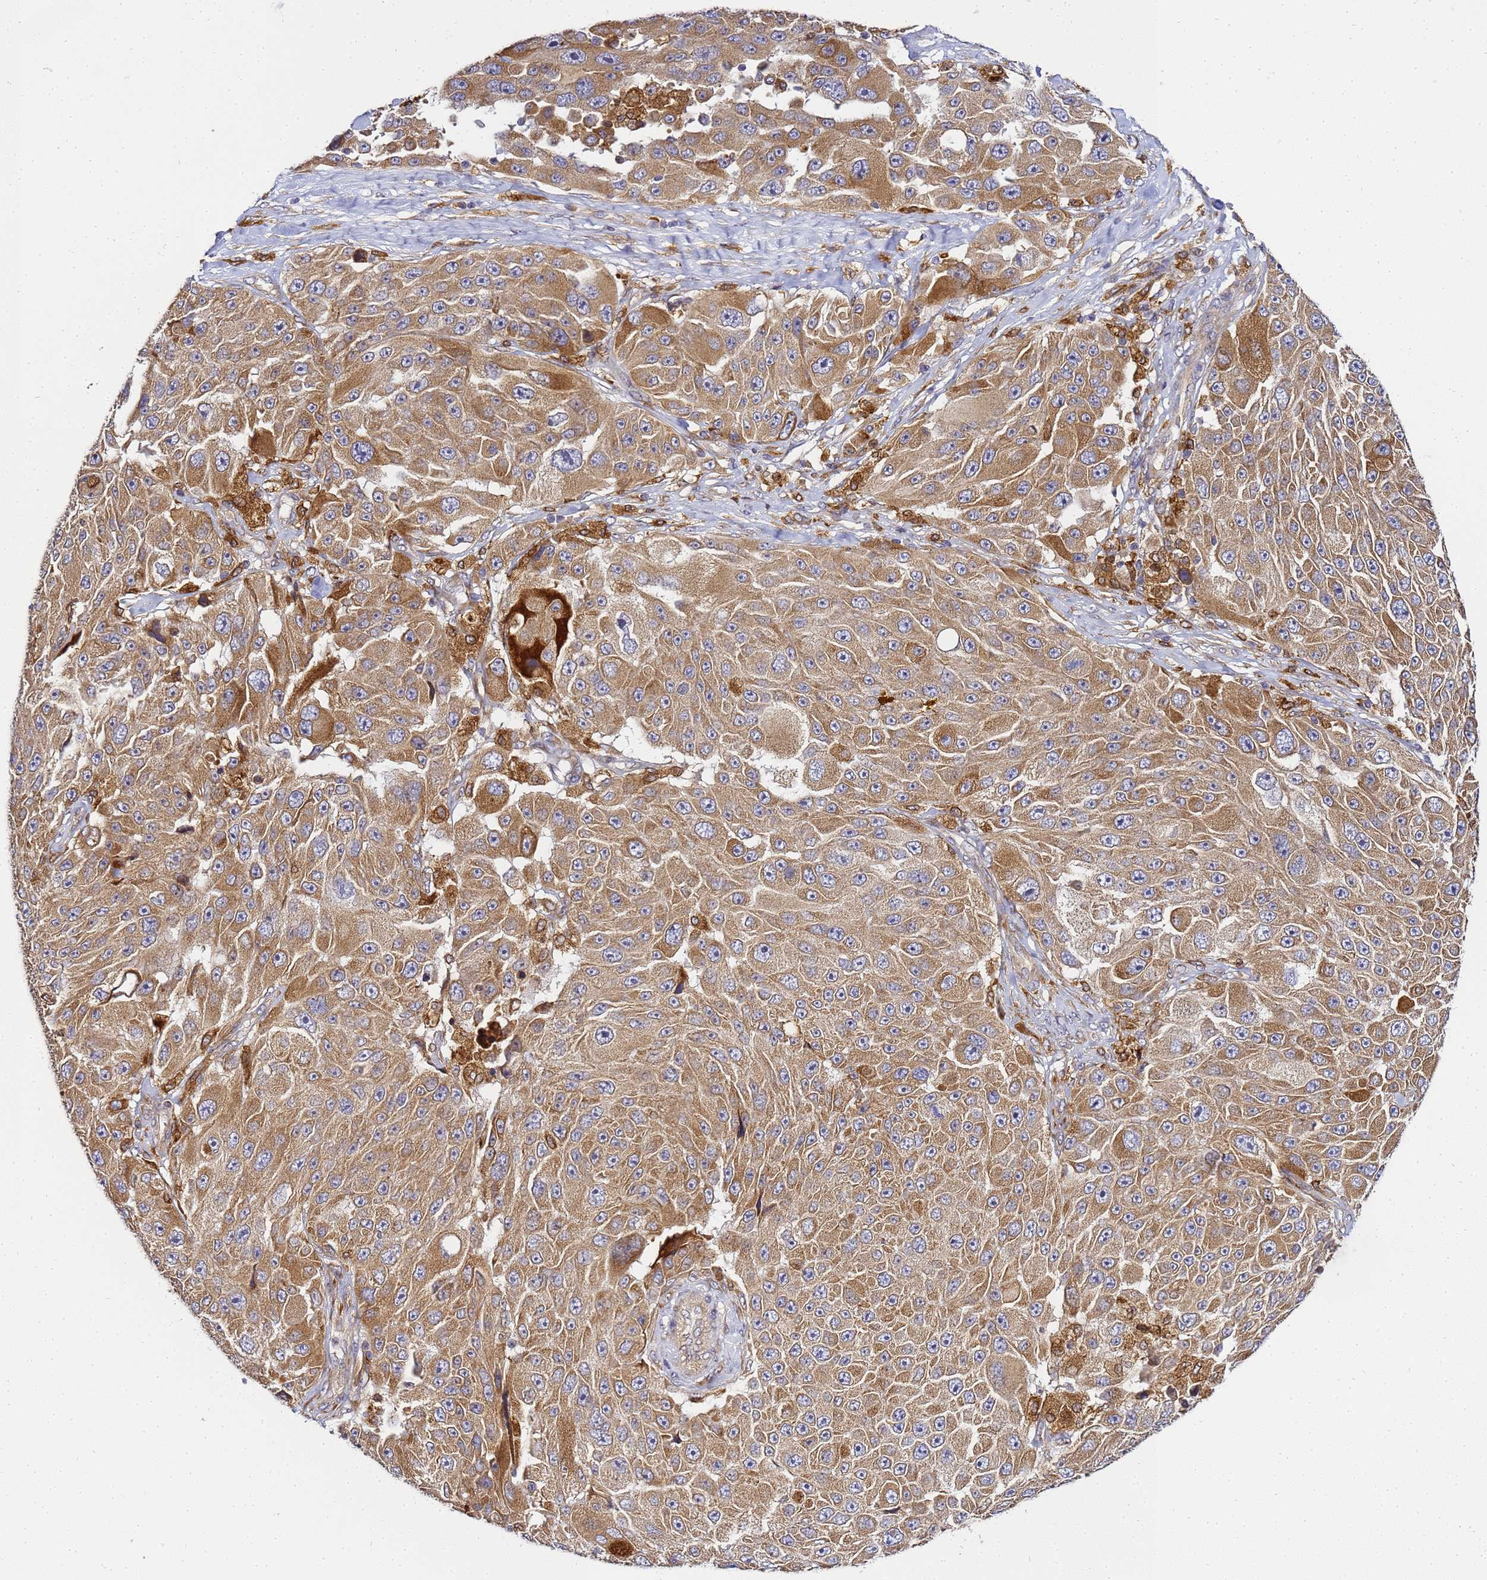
{"staining": {"intensity": "moderate", "quantity": ">75%", "location": "cytoplasmic/membranous"}, "tissue": "melanoma", "cell_type": "Tumor cells", "image_type": "cancer", "snomed": [{"axis": "morphology", "description": "Malignant melanoma, Metastatic site"}, {"axis": "topography", "description": "Lymph node"}], "caption": "Tumor cells reveal medium levels of moderate cytoplasmic/membranous staining in approximately >75% of cells in malignant melanoma (metastatic site). Nuclei are stained in blue.", "gene": "ADPGK", "patient": {"sex": "male", "age": 62}}